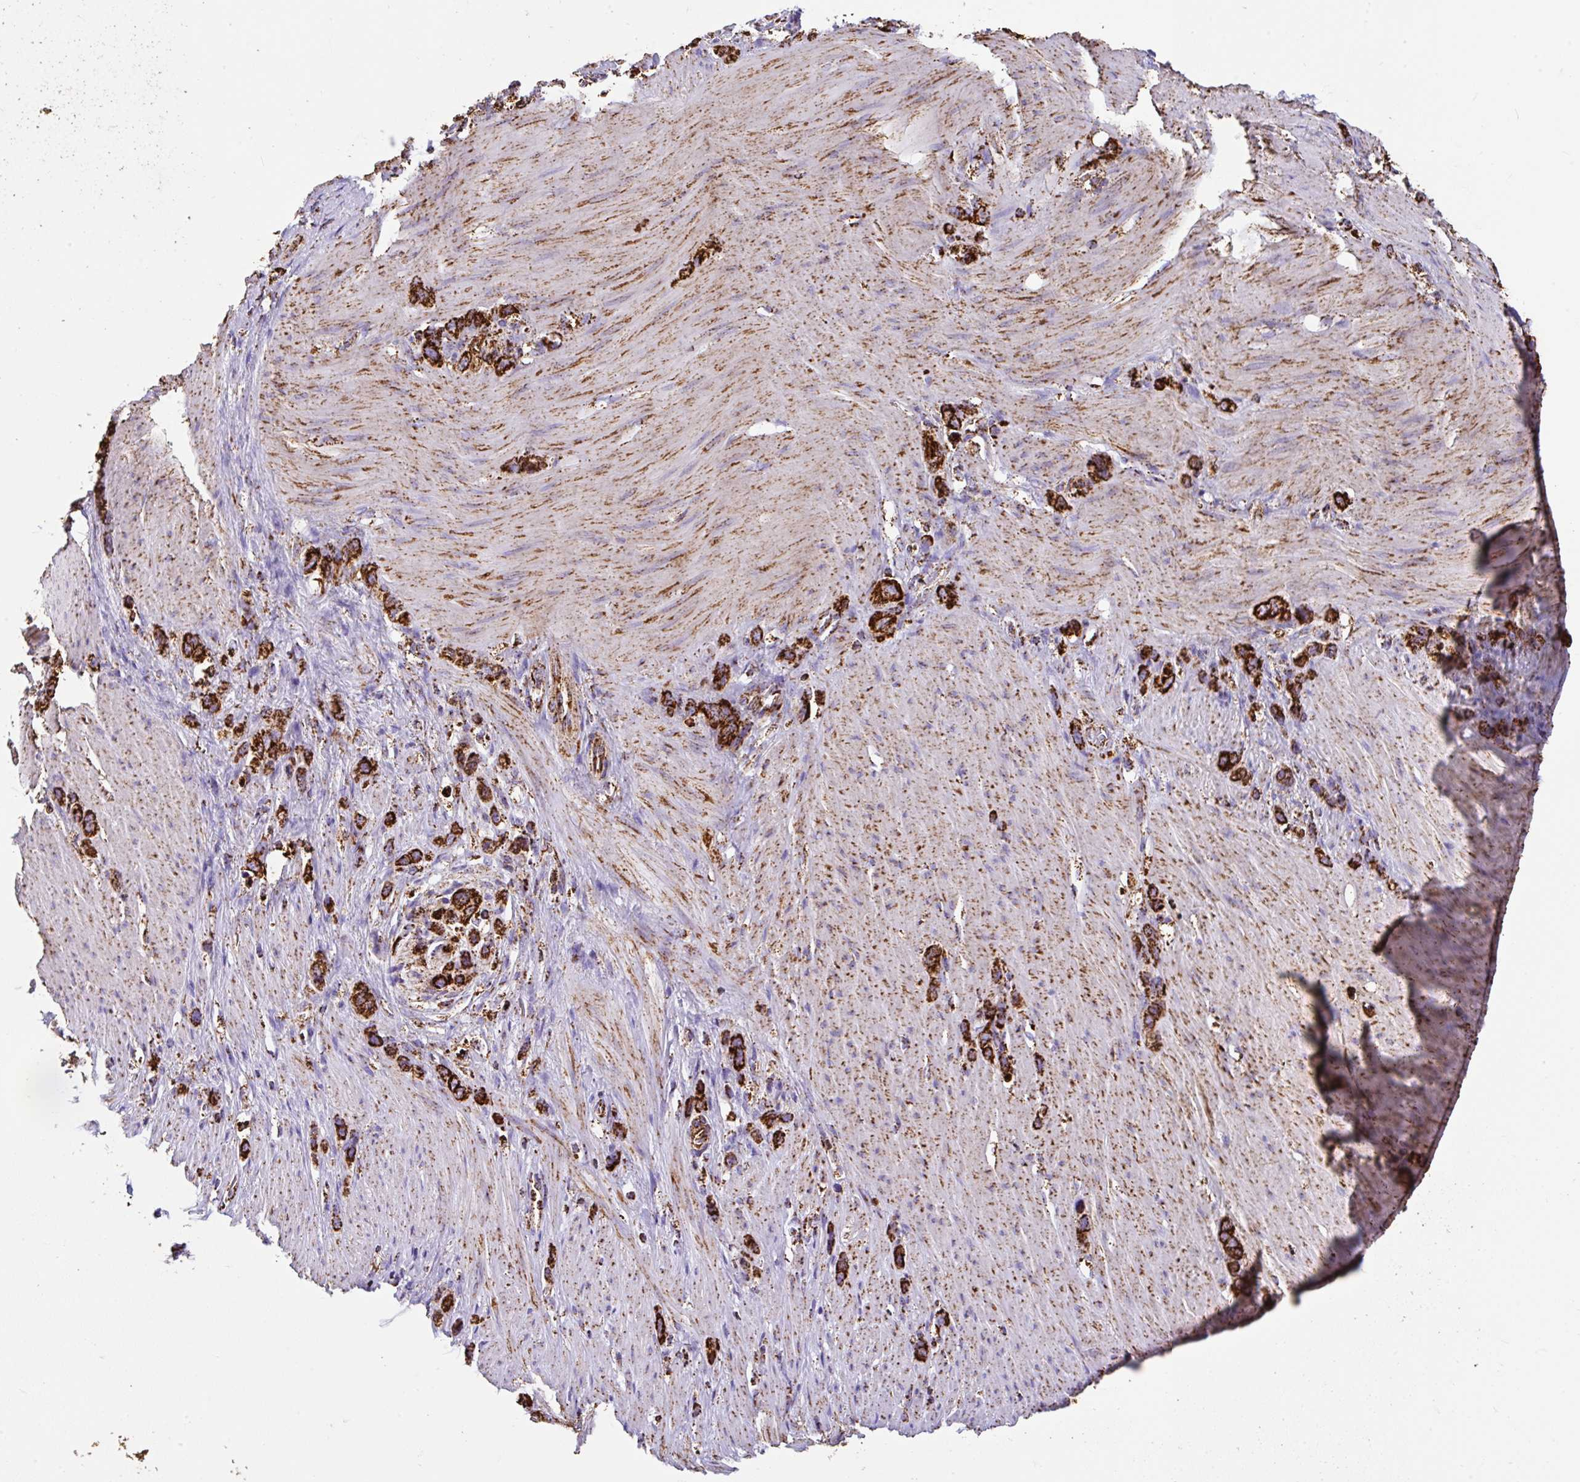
{"staining": {"intensity": "strong", "quantity": ">75%", "location": "cytoplasmic/membranous"}, "tissue": "stomach cancer", "cell_type": "Tumor cells", "image_type": "cancer", "snomed": [{"axis": "morphology", "description": "Adenocarcinoma, NOS"}, {"axis": "topography", "description": "Stomach"}], "caption": "Tumor cells exhibit high levels of strong cytoplasmic/membranous positivity in approximately >75% of cells in human stomach adenocarcinoma.", "gene": "ANKRD33B", "patient": {"sex": "female", "age": 65}}